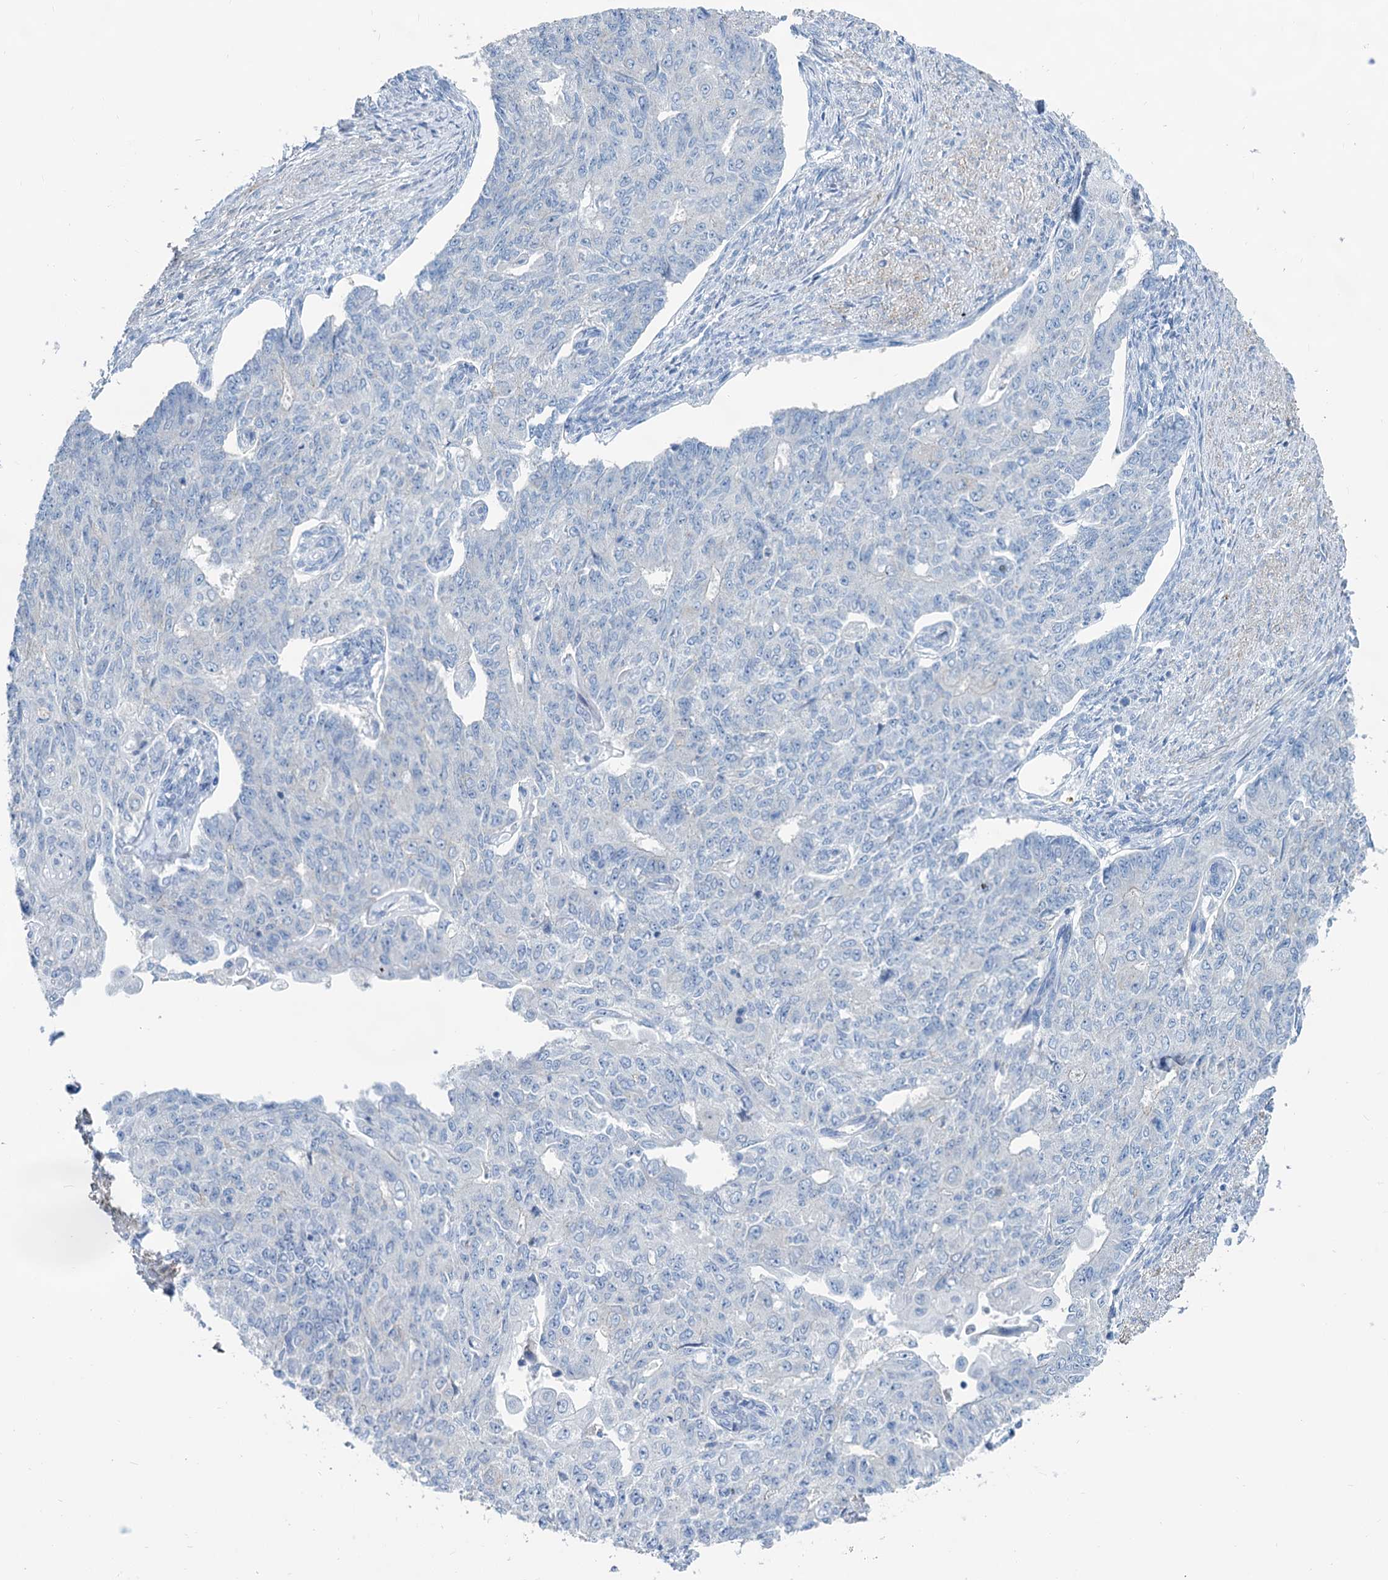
{"staining": {"intensity": "negative", "quantity": "none", "location": "none"}, "tissue": "endometrial cancer", "cell_type": "Tumor cells", "image_type": "cancer", "snomed": [{"axis": "morphology", "description": "Adenocarcinoma, NOS"}, {"axis": "topography", "description": "Endometrium"}], "caption": "This is an IHC image of endometrial adenocarcinoma. There is no expression in tumor cells.", "gene": "SLC1A3", "patient": {"sex": "female", "age": 32}}